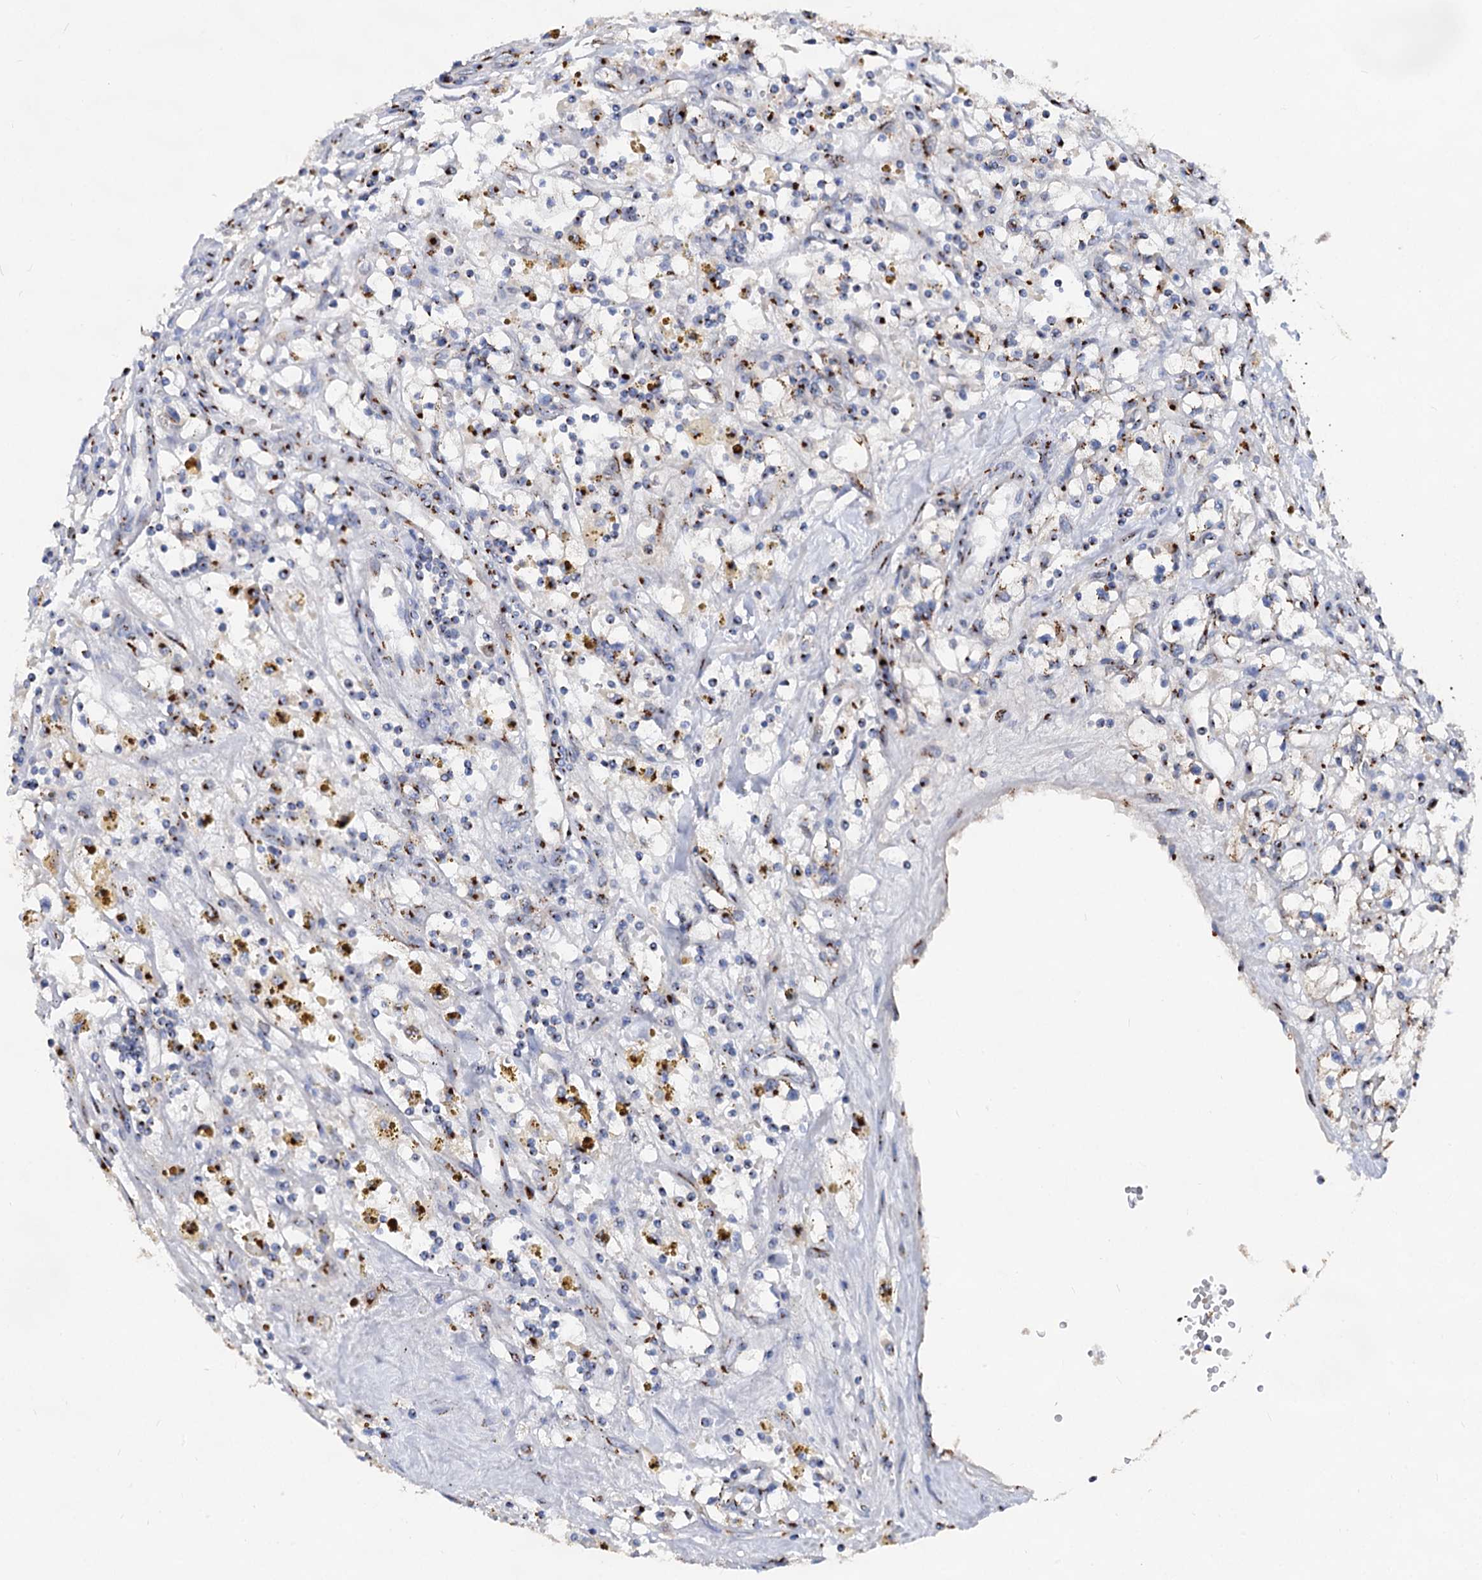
{"staining": {"intensity": "strong", "quantity": "25%-75%", "location": "cytoplasmic/membranous"}, "tissue": "renal cancer", "cell_type": "Tumor cells", "image_type": "cancer", "snomed": [{"axis": "morphology", "description": "Adenocarcinoma, NOS"}, {"axis": "topography", "description": "Kidney"}], "caption": "Human renal cancer (adenocarcinoma) stained with a brown dye demonstrates strong cytoplasmic/membranous positive staining in approximately 25%-75% of tumor cells.", "gene": "TM9SF3", "patient": {"sex": "male", "age": 56}}